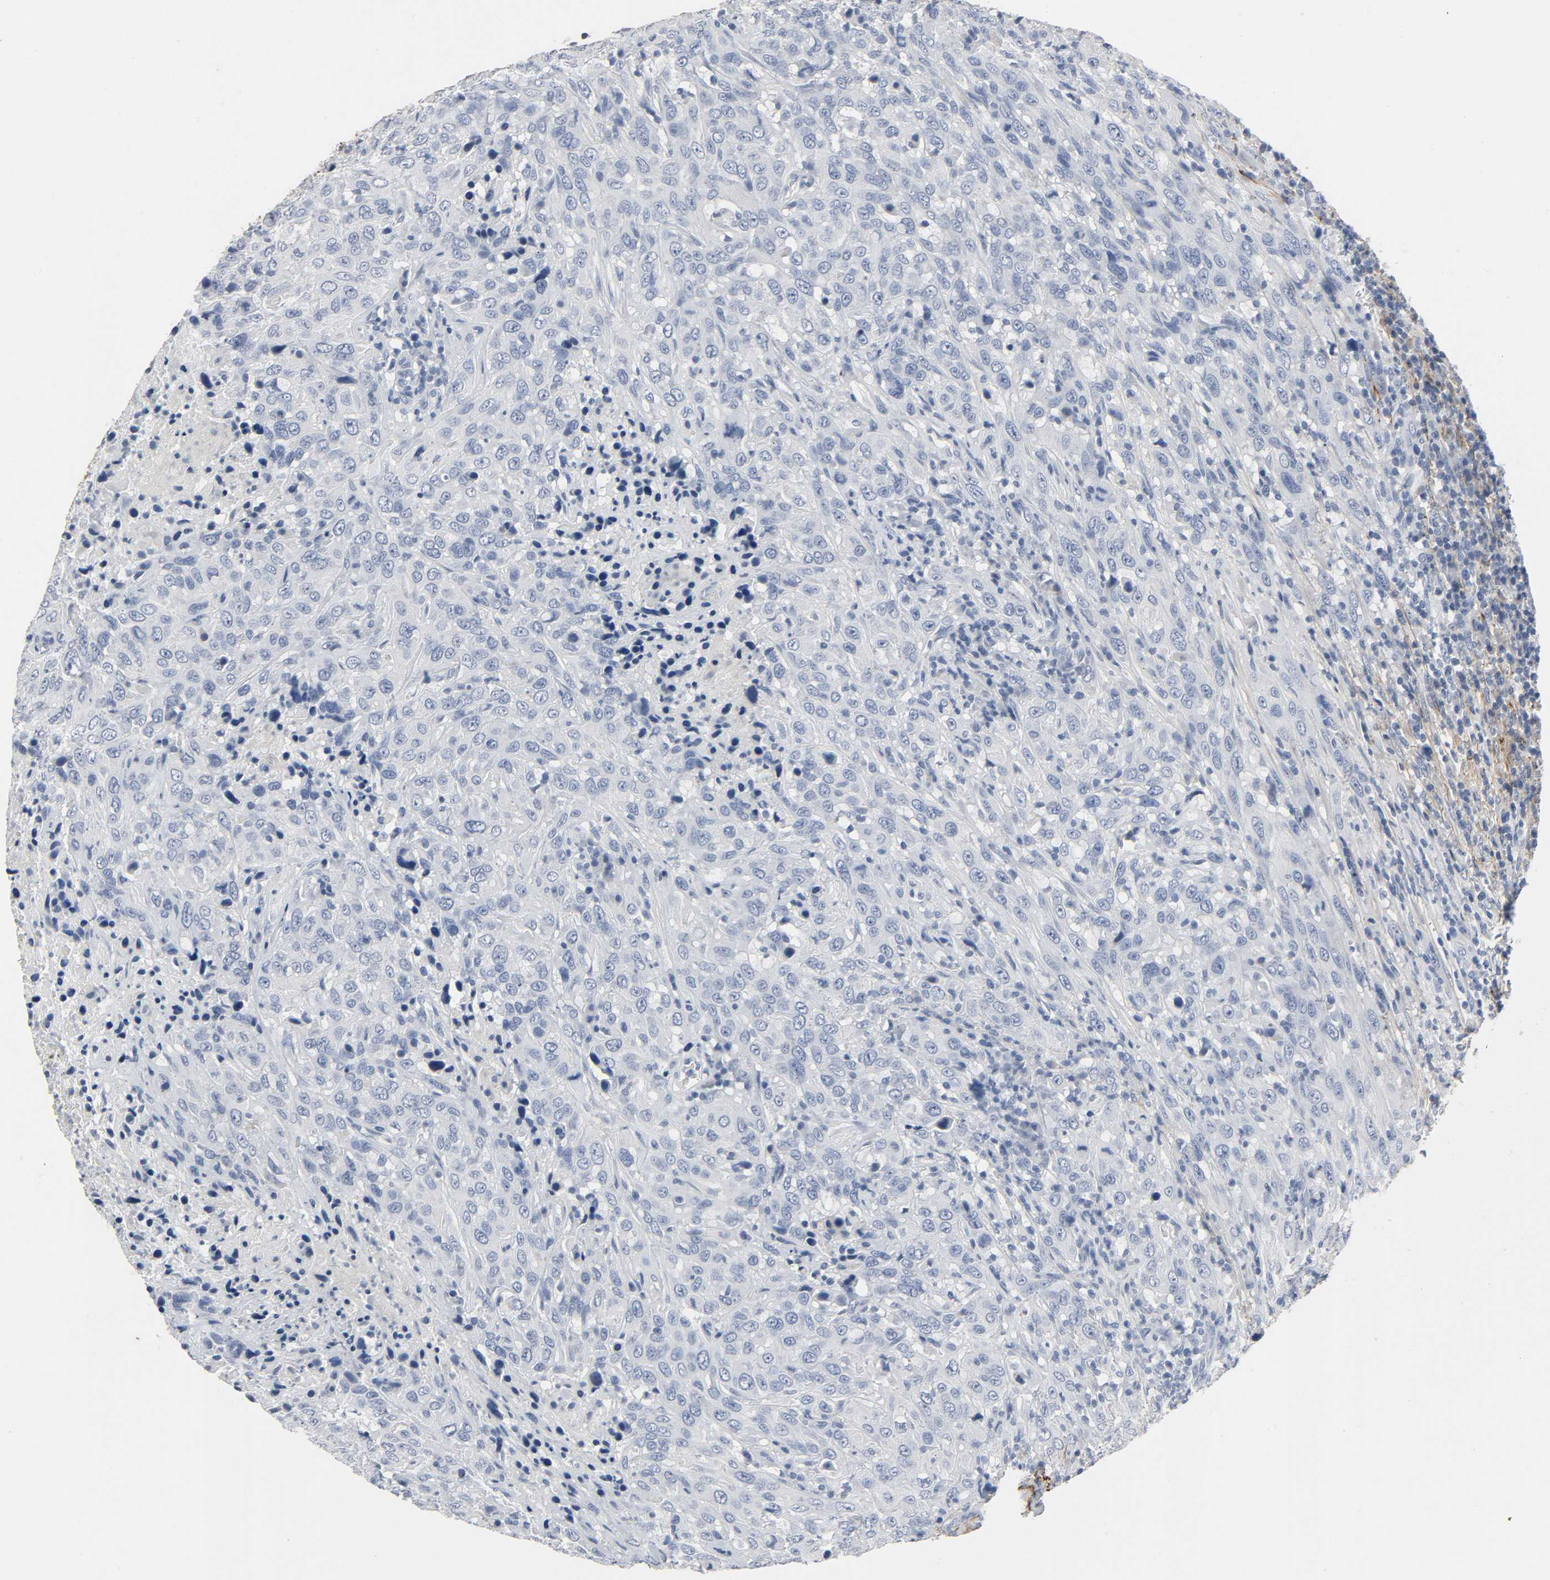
{"staining": {"intensity": "negative", "quantity": "none", "location": "none"}, "tissue": "urothelial cancer", "cell_type": "Tumor cells", "image_type": "cancer", "snomed": [{"axis": "morphology", "description": "Urothelial carcinoma, High grade"}, {"axis": "topography", "description": "Urinary bladder"}], "caption": "This is a photomicrograph of immunohistochemistry (IHC) staining of urothelial cancer, which shows no expression in tumor cells.", "gene": "FBLN5", "patient": {"sex": "male", "age": 61}}